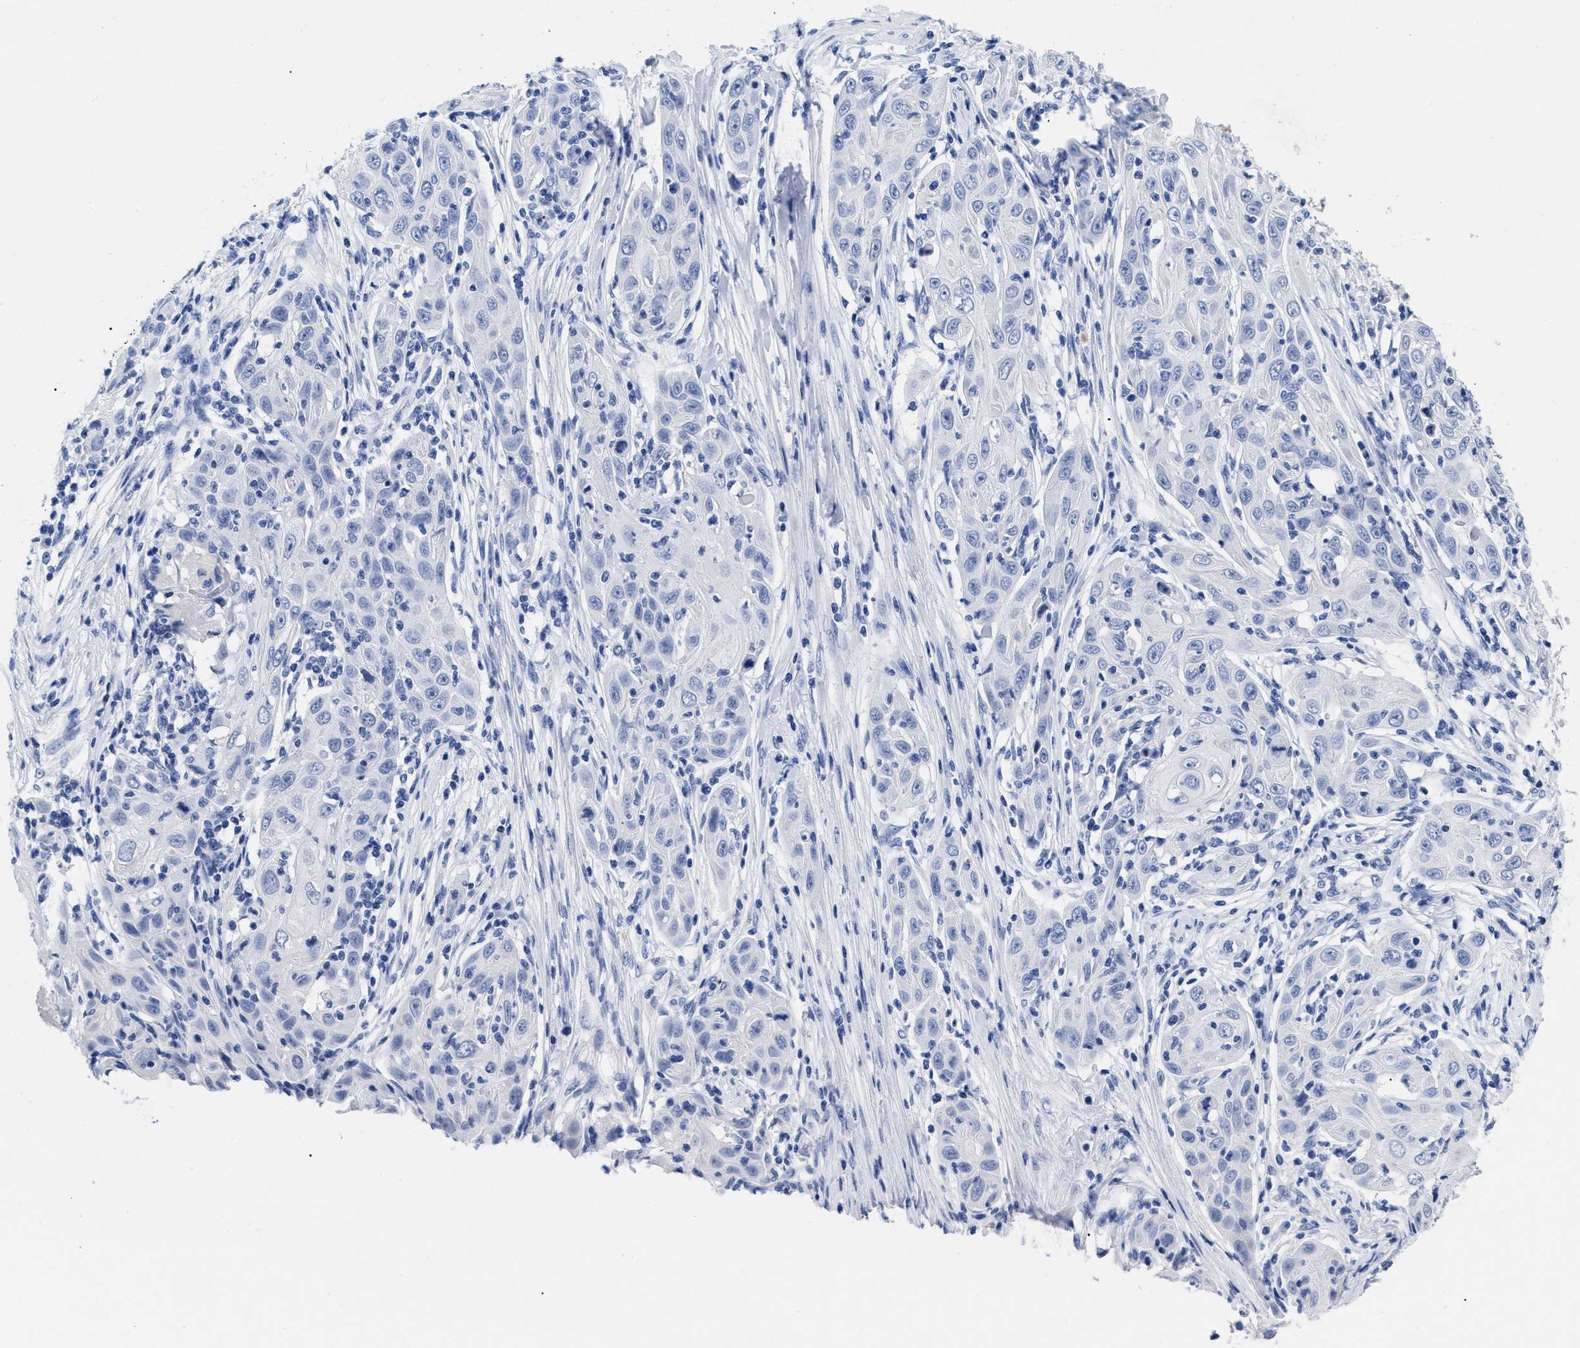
{"staining": {"intensity": "negative", "quantity": "none", "location": "none"}, "tissue": "skin cancer", "cell_type": "Tumor cells", "image_type": "cancer", "snomed": [{"axis": "morphology", "description": "Squamous cell carcinoma, NOS"}, {"axis": "topography", "description": "Skin"}], "caption": "Skin squamous cell carcinoma was stained to show a protein in brown. There is no significant staining in tumor cells.", "gene": "TREML1", "patient": {"sex": "female", "age": 88}}